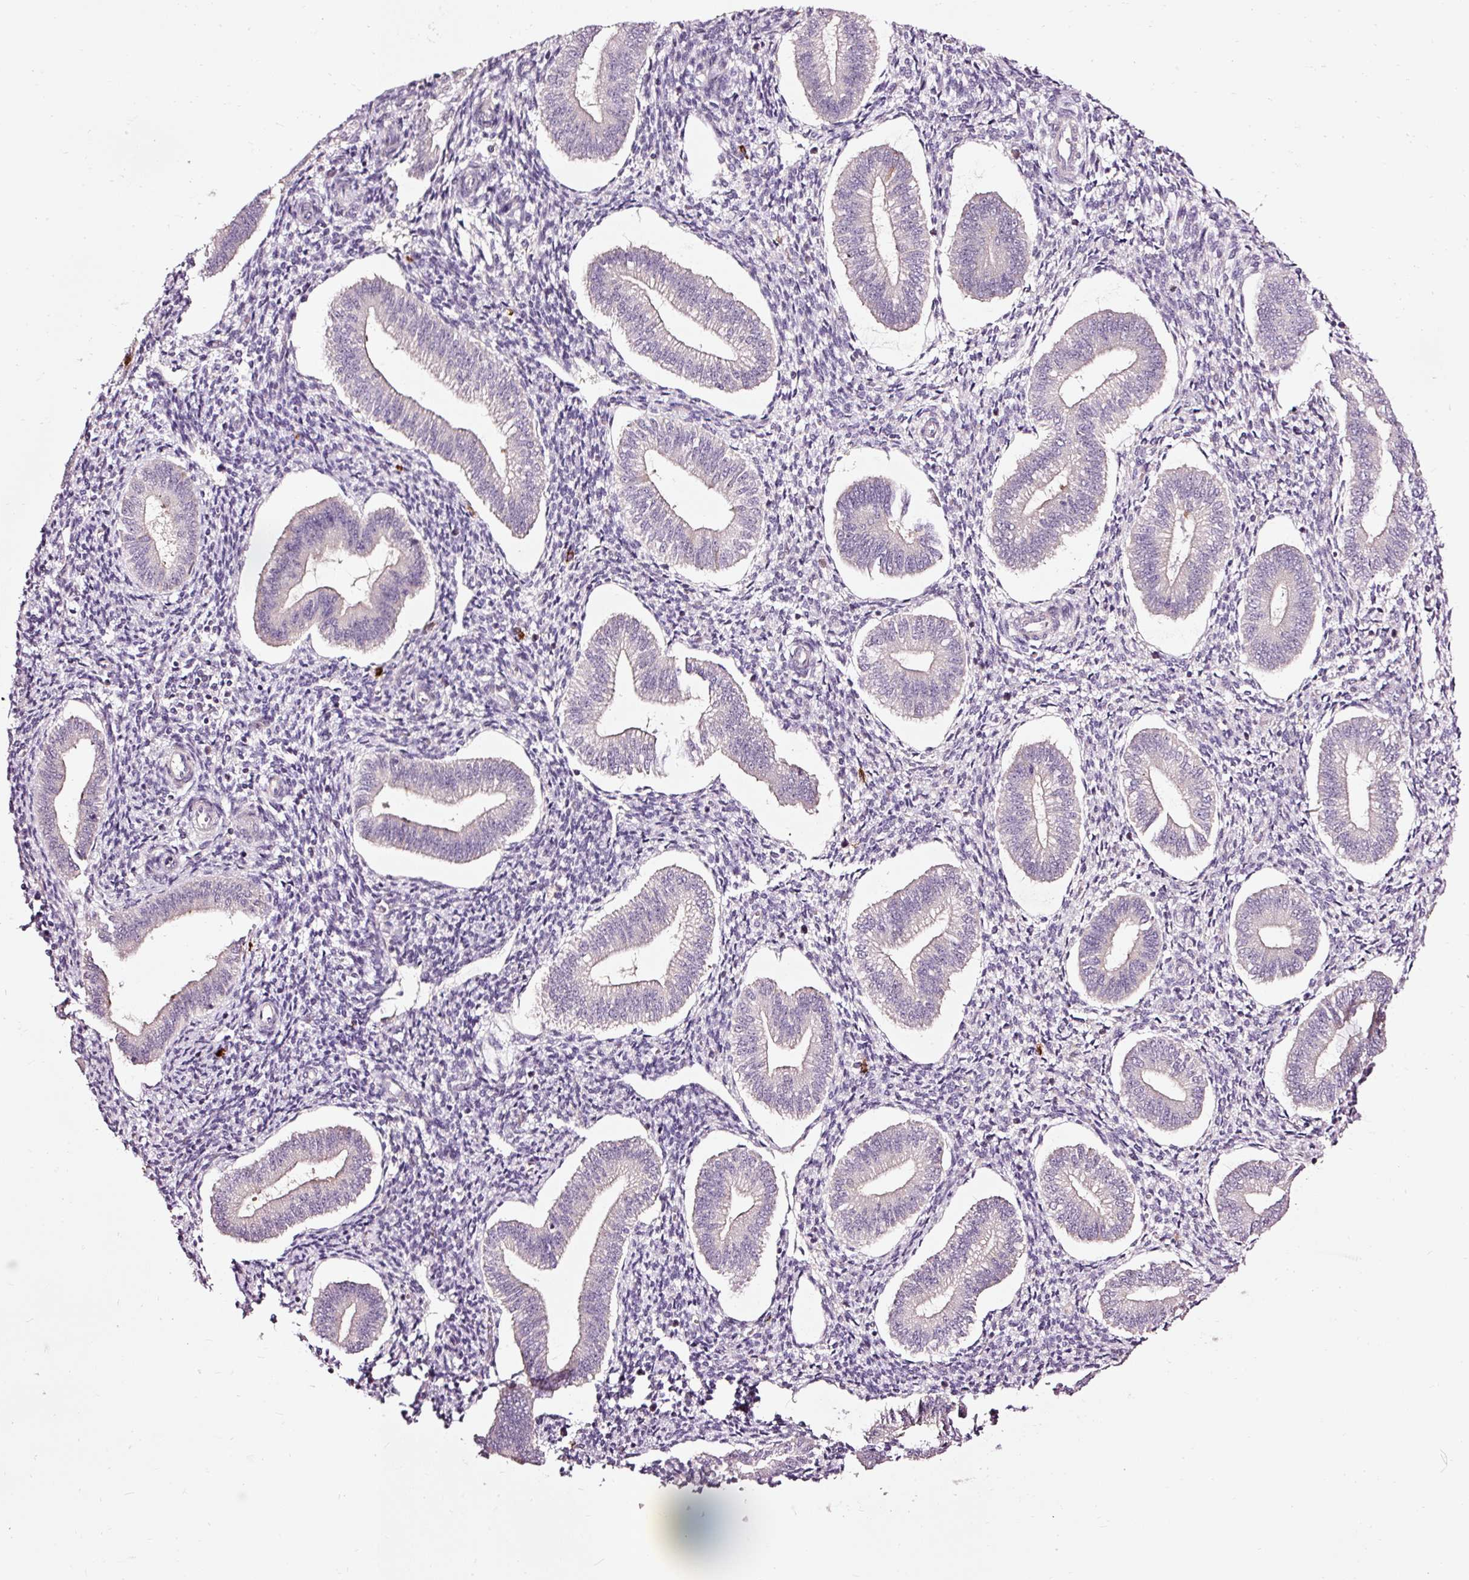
{"staining": {"intensity": "negative", "quantity": "none", "location": "none"}, "tissue": "endometrium", "cell_type": "Cells in endometrial stroma", "image_type": "normal", "snomed": [{"axis": "morphology", "description": "Normal tissue, NOS"}, {"axis": "topography", "description": "Endometrium"}], "caption": "Cells in endometrial stroma show no significant staining in benign endometrium. Brightfield microscopy of IHC stained with DAB (brown) and hematoxylin (blue), captured at high magnification.", "gene": "UTP14A", "patient": {"sex": "female", "age": 34}}